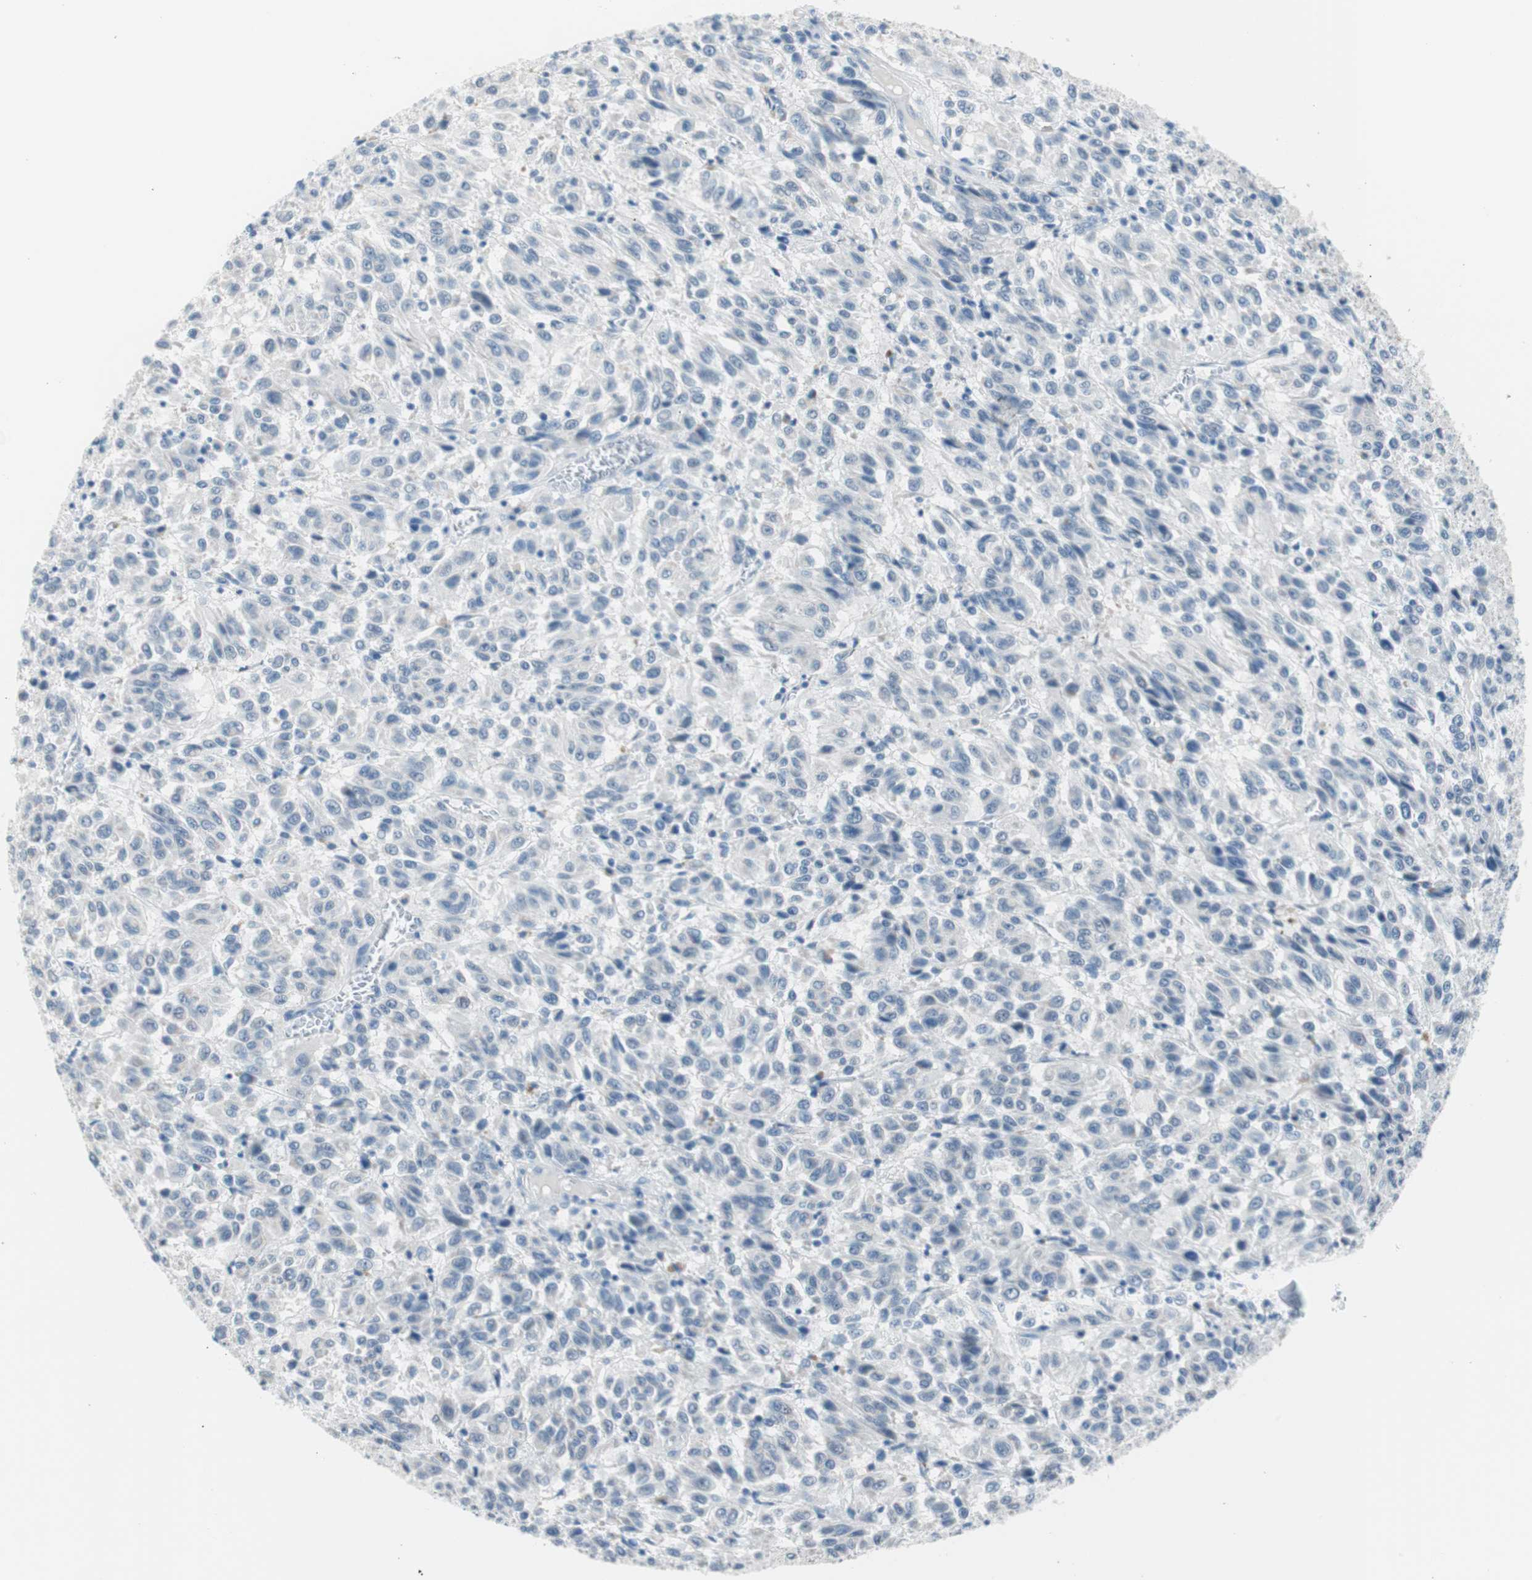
{"staining": {"intensity": "negative", "quantity": "none", "location": "none"}, "tissue": "melanoma", "cell_type": "Tumor cells", "image_type": "cancer", "snomed": [{"axis": "morphology", "description": "Malignant melanoma, Metastatic site"}, {"axis": "topography", "description": "Lung"}], "caption": "A micrograph of malignant melanoma (metastatic site) stained for a protein shows no brown staining in tumor cells. (Stains: DAB (3,3'-diaminobenzidine) immunohistochemistry (IHC) with hematoxylin counter stain, Microscopy: brightfield microscopy at high magnification).", "gene": "VIL1", "patient": {"sex": "male", "age": 64}}